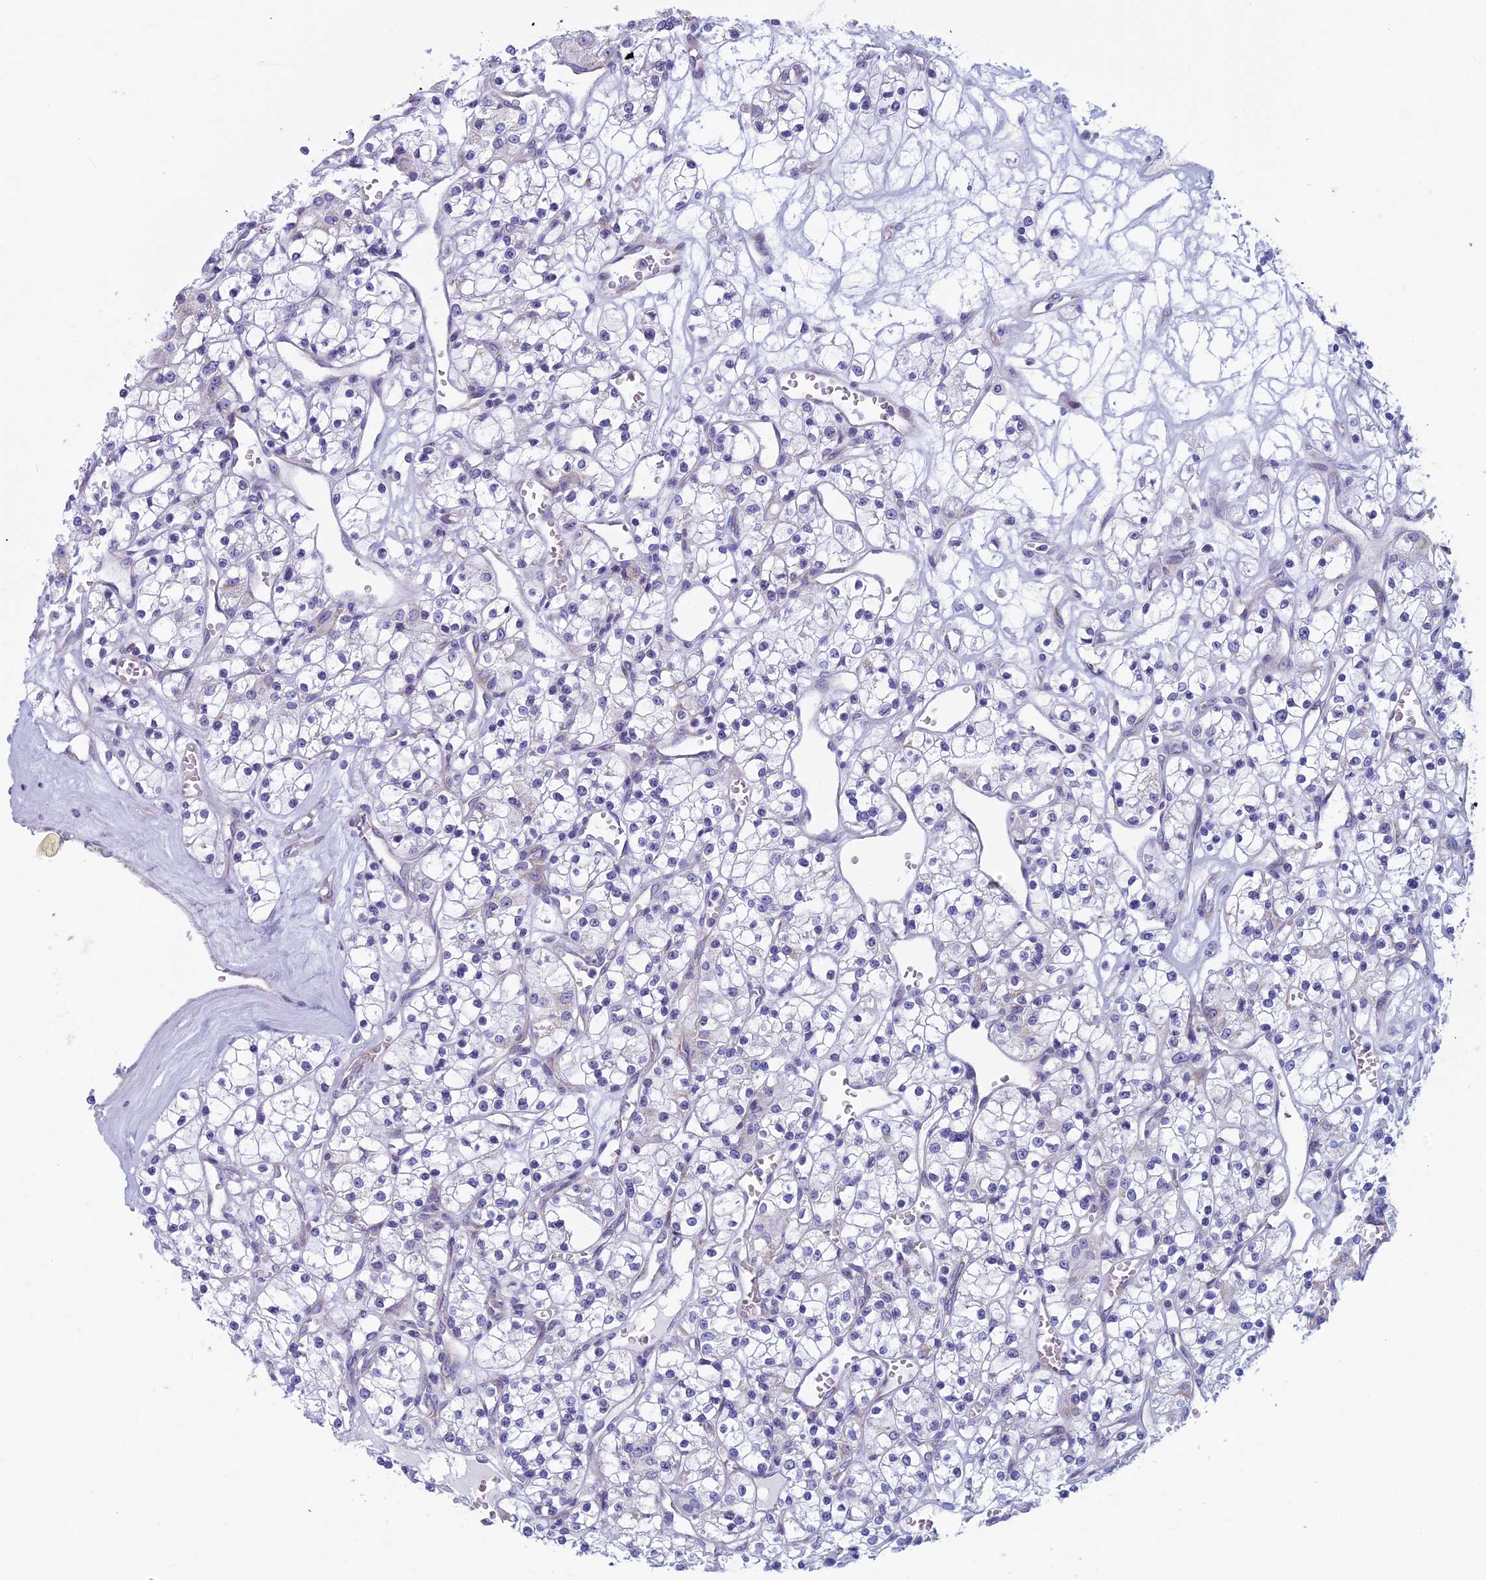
{"staining": {"intensity": "negative", "quantity": "none", "location": "none"}, "tissue": "renal cancer", "cell_type": "Tumor cells", "image_type": "cancer", "snomed": [{"axis": "morphology", "description": "Adenocarcinoma, NOS"}, {"axis": "topography", "description": "Kidney"}], "caption": "Protein analysis of renal cancer (adenocarcinoma) displays no significant expression in tumor cells.", "gene": "NDUFB9", "patient": {"sex": "female", "age": 59}}